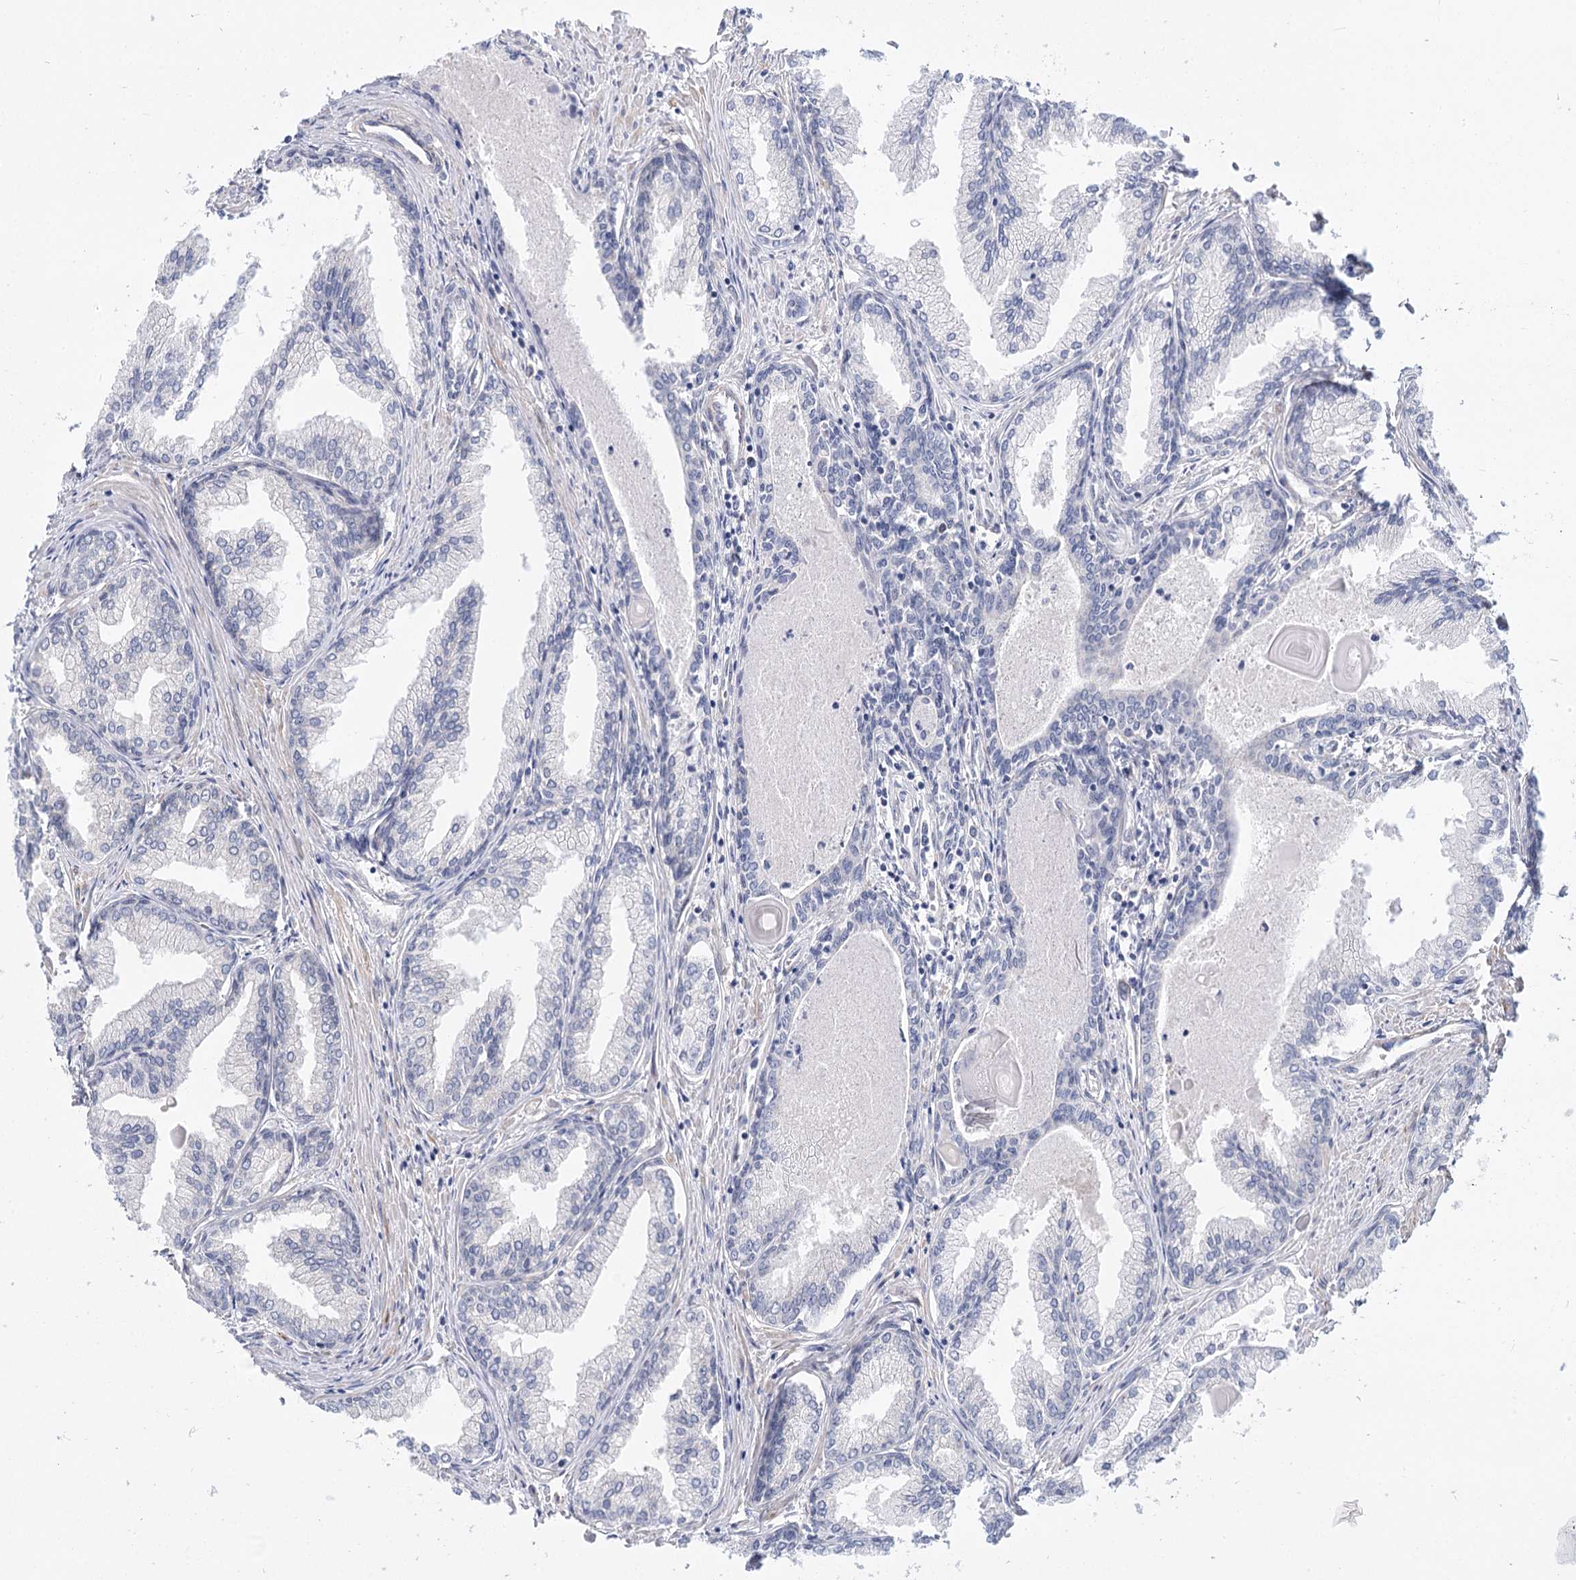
{"staining": {"intensity": "negative", "quantity": "none", "location": "none"}, "tissue": "prostate cancer", "cell_type": "Tumor cells", "image_type": "cancer", "snomed": [{"axis": "morphology", "description": "Adenocarcinoma, High grade"}, {"axis": "topography", "description": "Prostate"}], "caption": "DAB immunohistochemical staining of human prostate cancer (high-grade adenocarcinoma) reveals no significant staining in tumor cells.", "gene": "TEX12", "patient": {"sex": "male", "age": 68}}